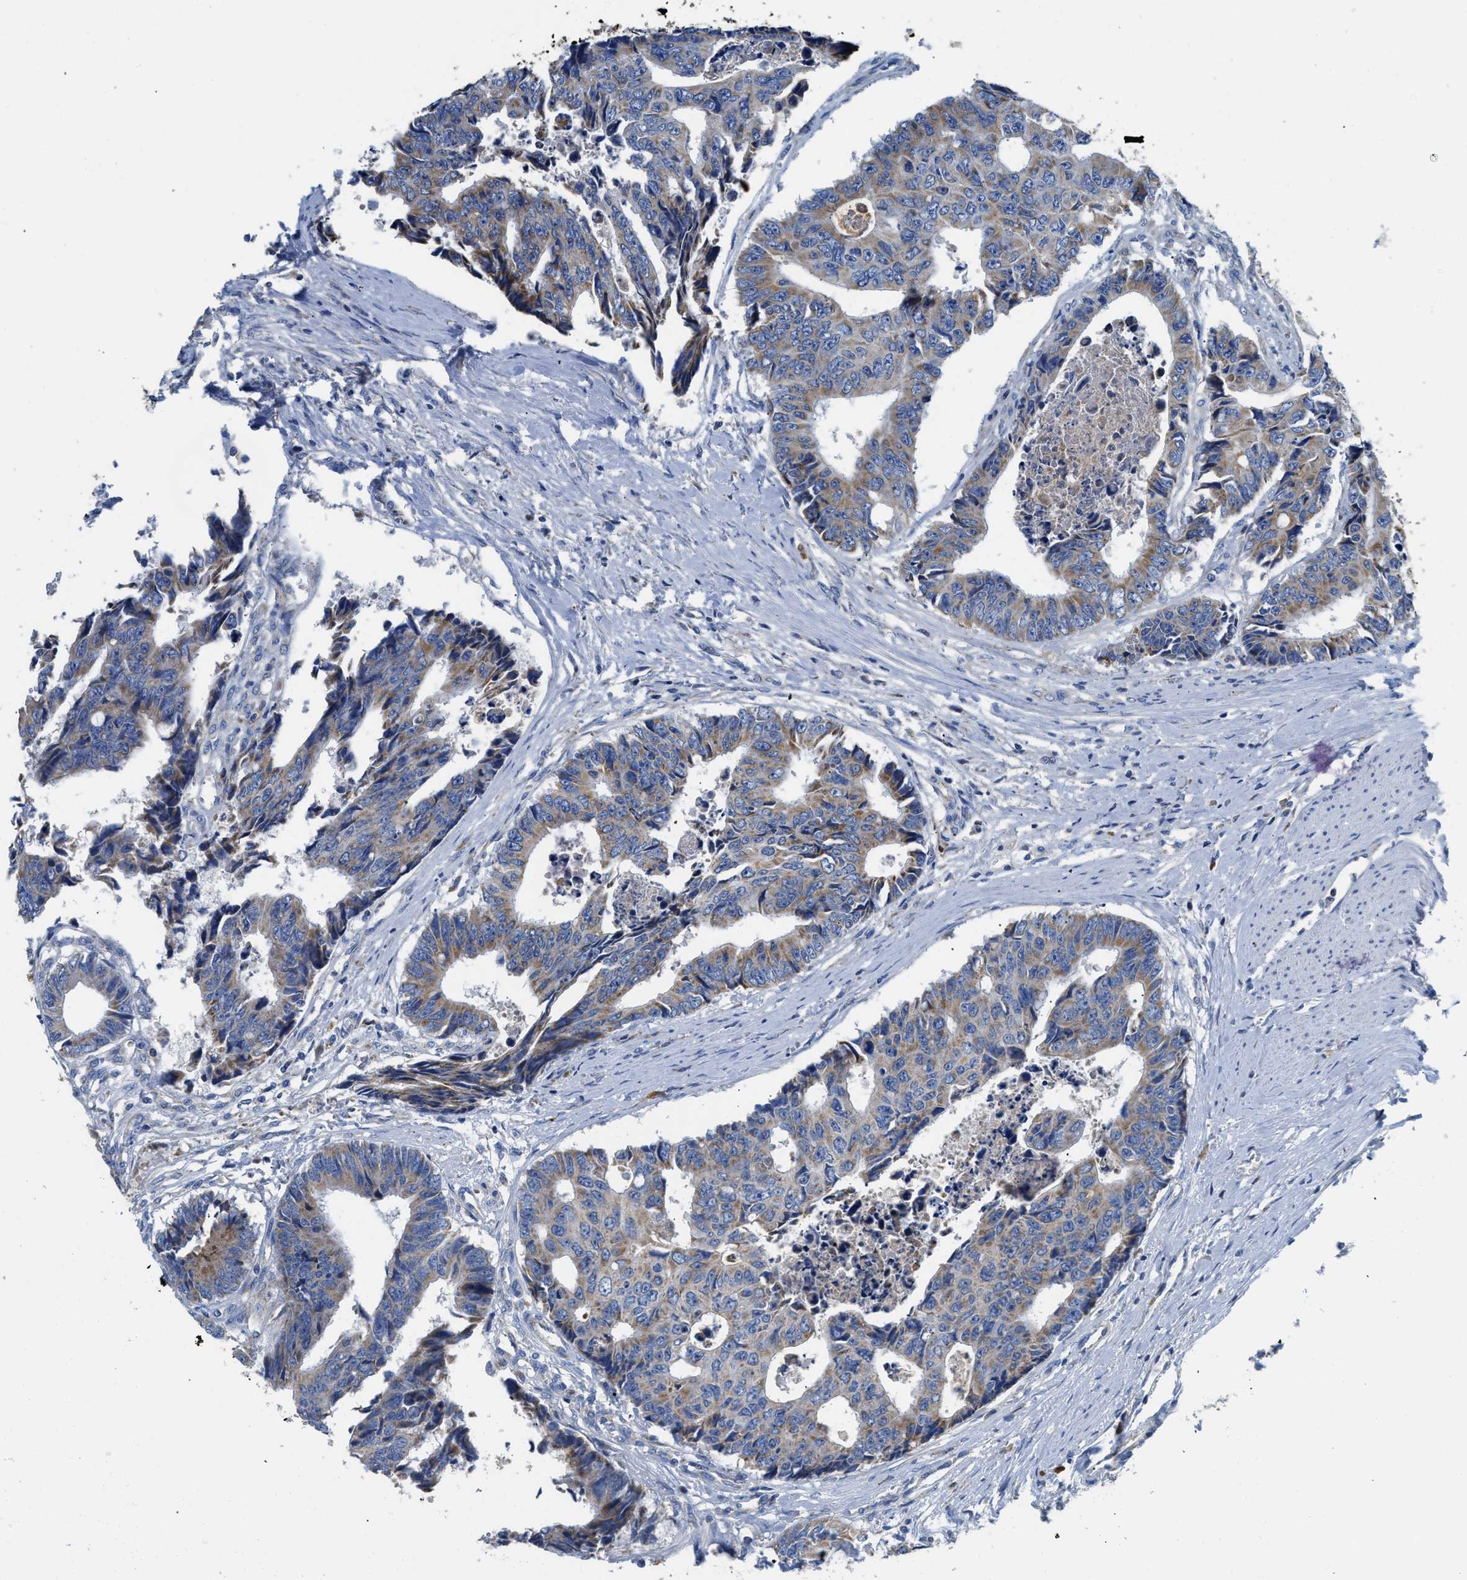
{"staining": {"intensity": "weak", "quantity": "<25%", "location": "cytoplasmic/membranous"}, "tissue": "colorectal cancer", "cell_type": "Tumor cells", "image_type": "cancer", "snomed": [{"axis": "morphology", "description": "Adenocarcinoma, NOS"}, {"axis": "topography", "description": "Rectum"}], "caption": "Tumor cells show no significant positivity in colorectal cancer.", "gene": "SLC25A13", "patient": {"sex": "male", "age": 84}}